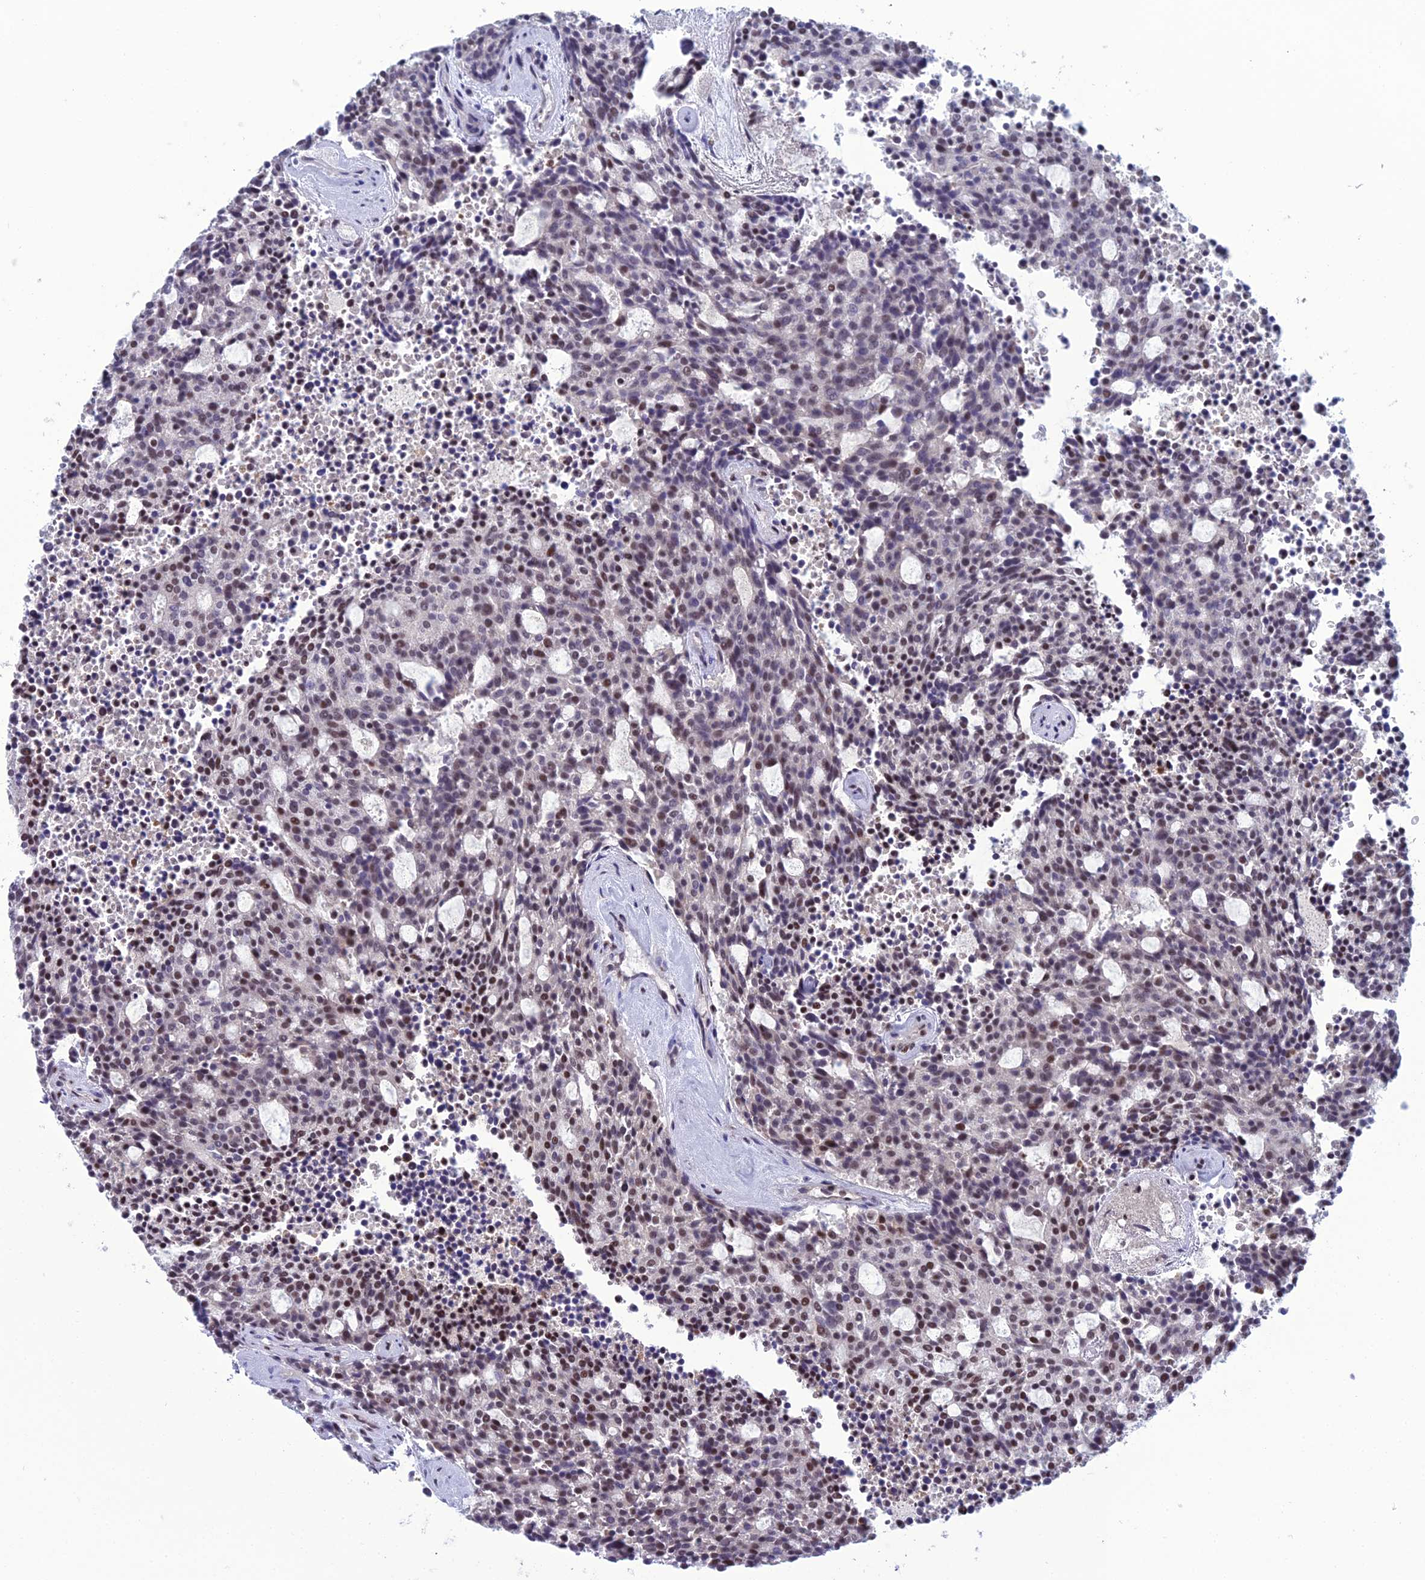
{"staining": {"intensity": "moderate", "quantity": "25%-75%", "location": "nuclear"}, "tissue": "carcinoid", "cell_type": "Tumor cells", "image_type": "cancer", "snomed": [{"axis": "morphology", "description": "Carcinoid, malignant, NOS"}, {"axis": "topography", "description": "Pancreas"}], "caption": "A high-resolution micrograph shows immunohistochemistry staining of malignant carcinoid, which demonstrates moderate nuclear staining in approximately 25%-75% of tumor cells.", "gene": "PRAMEF12", "patient": {"sex": "female", "age": 54}}